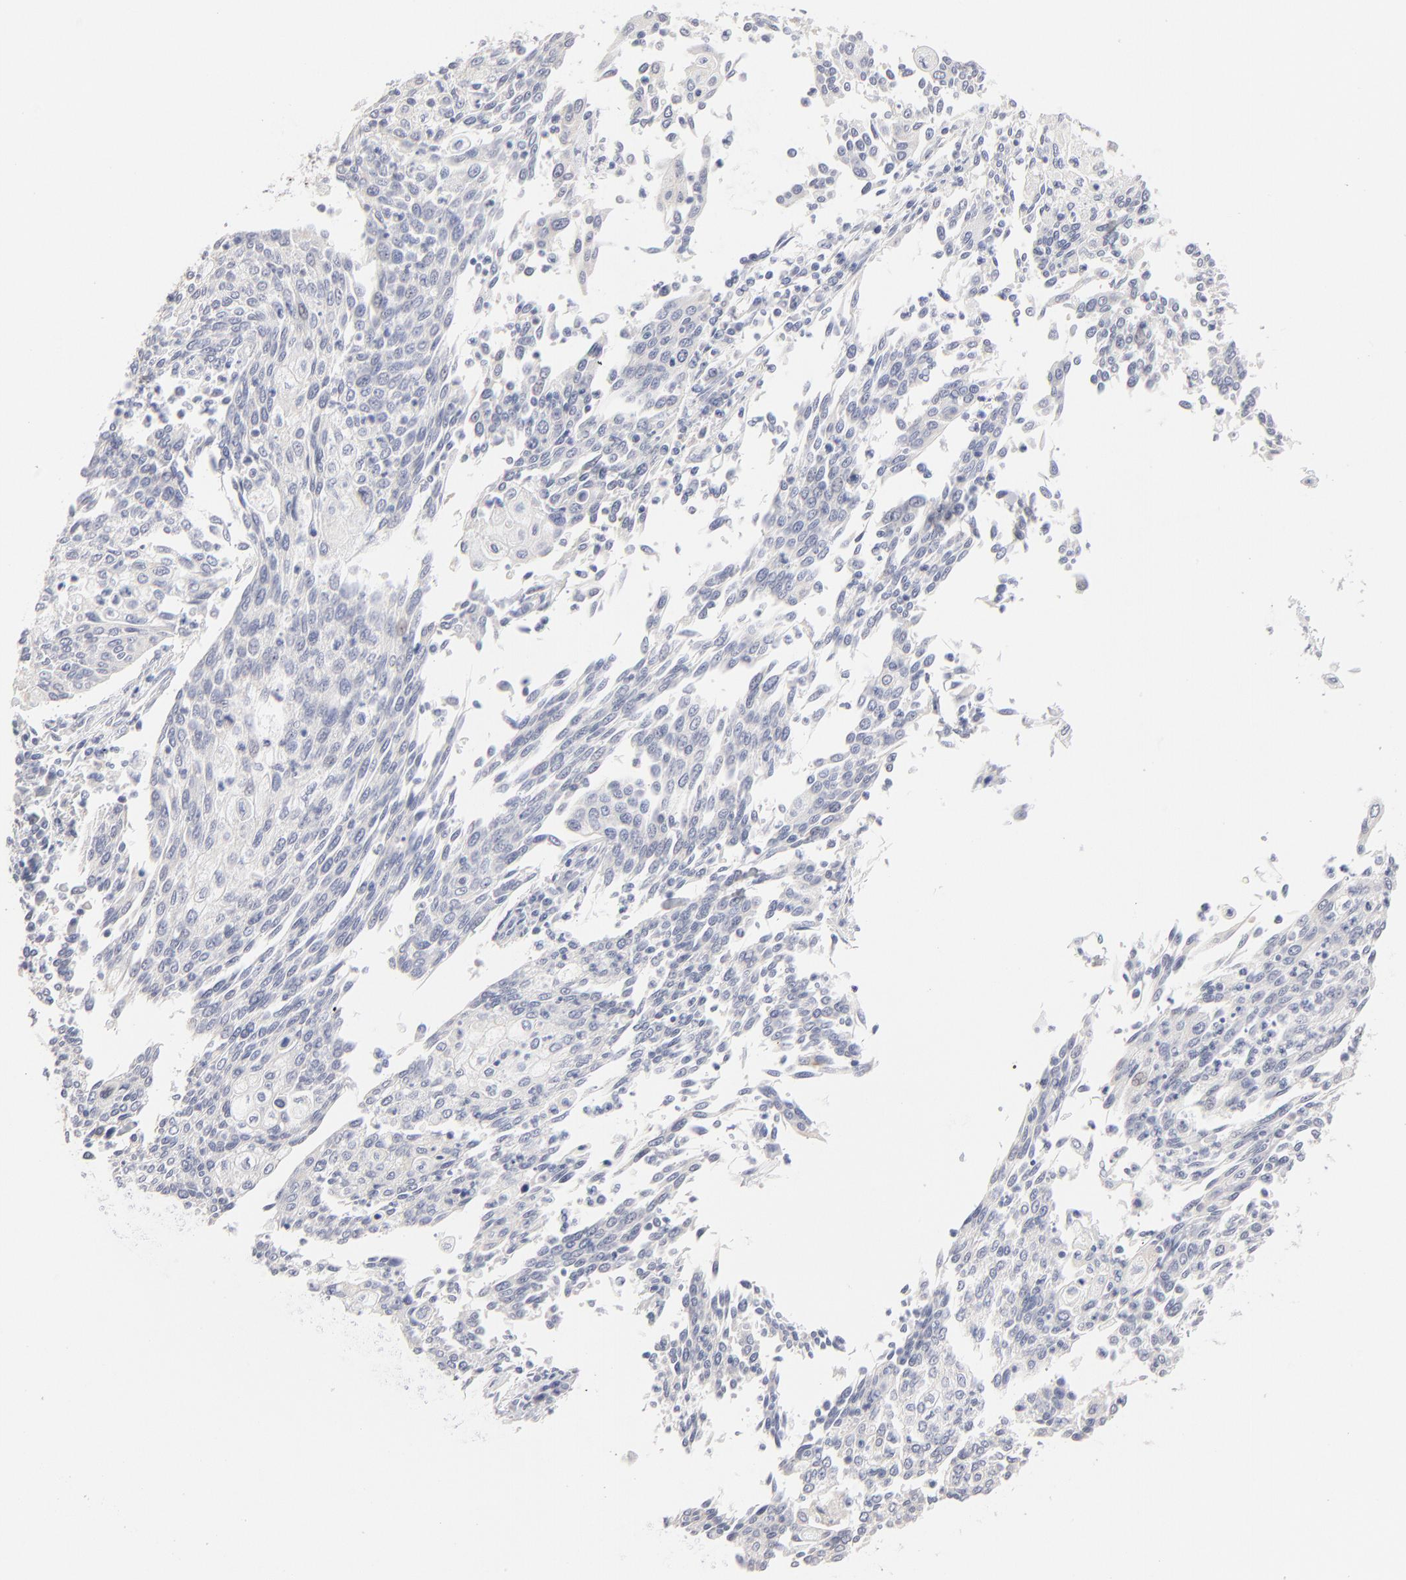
{"staining": {"intensity": "negative", "quantity": "none", "location": "none"}, "tissue": "cervical cancer", "cell_type": "Tumor cells", "image_type": "cancer", "snomed": [{"axis": "morphology", "description": "Squamous cell carcinoma, NOS"}, {"axis": "topography", "description": "Cervix"}], "caption": "High power microscopy image of an IHC image of cervical squamous cell carcinoma, revealing no significant expression in tumor cells. (DAB IHC with hematoxylin counter stain).", "gene": "RBM3", "patient": {"sex": "female", "age": 40}}